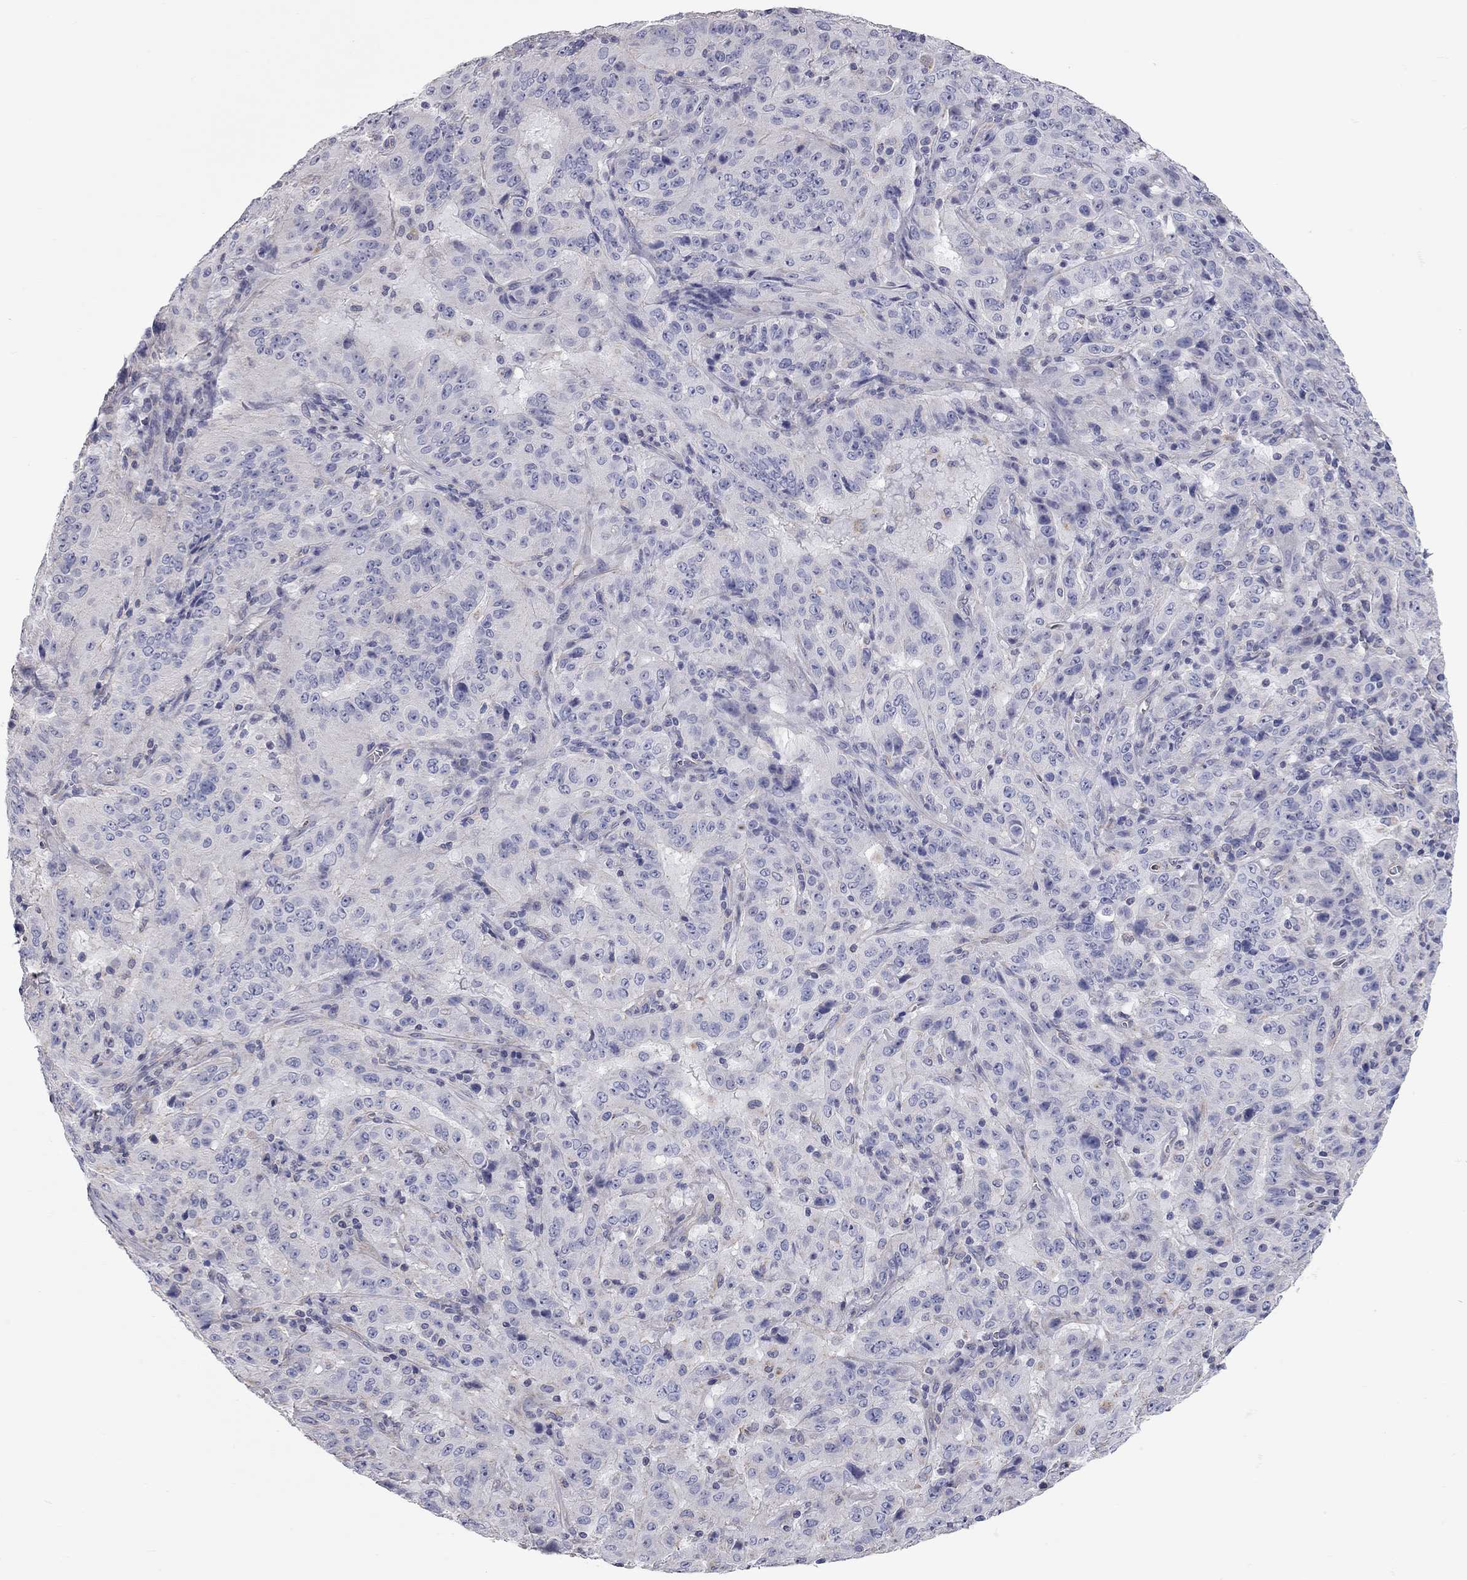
{"staining": {"intensity": "negative", "quantity": "none", "location": "none"}, "tissue": "pancreatic cancer", "cell_type": "Tumor cells", "image_type": "cancer", "snomed": [{"axis": "morphology", "description": "Adenocarcinoma, NOS"}, {"axis": "topography", "description": "Pancreas"}], "caption": "A high-resolution histopathology image shows IHC staining of pancreatic cancer, which exhibits no significant staining in tumor cells.", "gene": "C10orf90", "patient": {"sex": "male", "age": 63}}